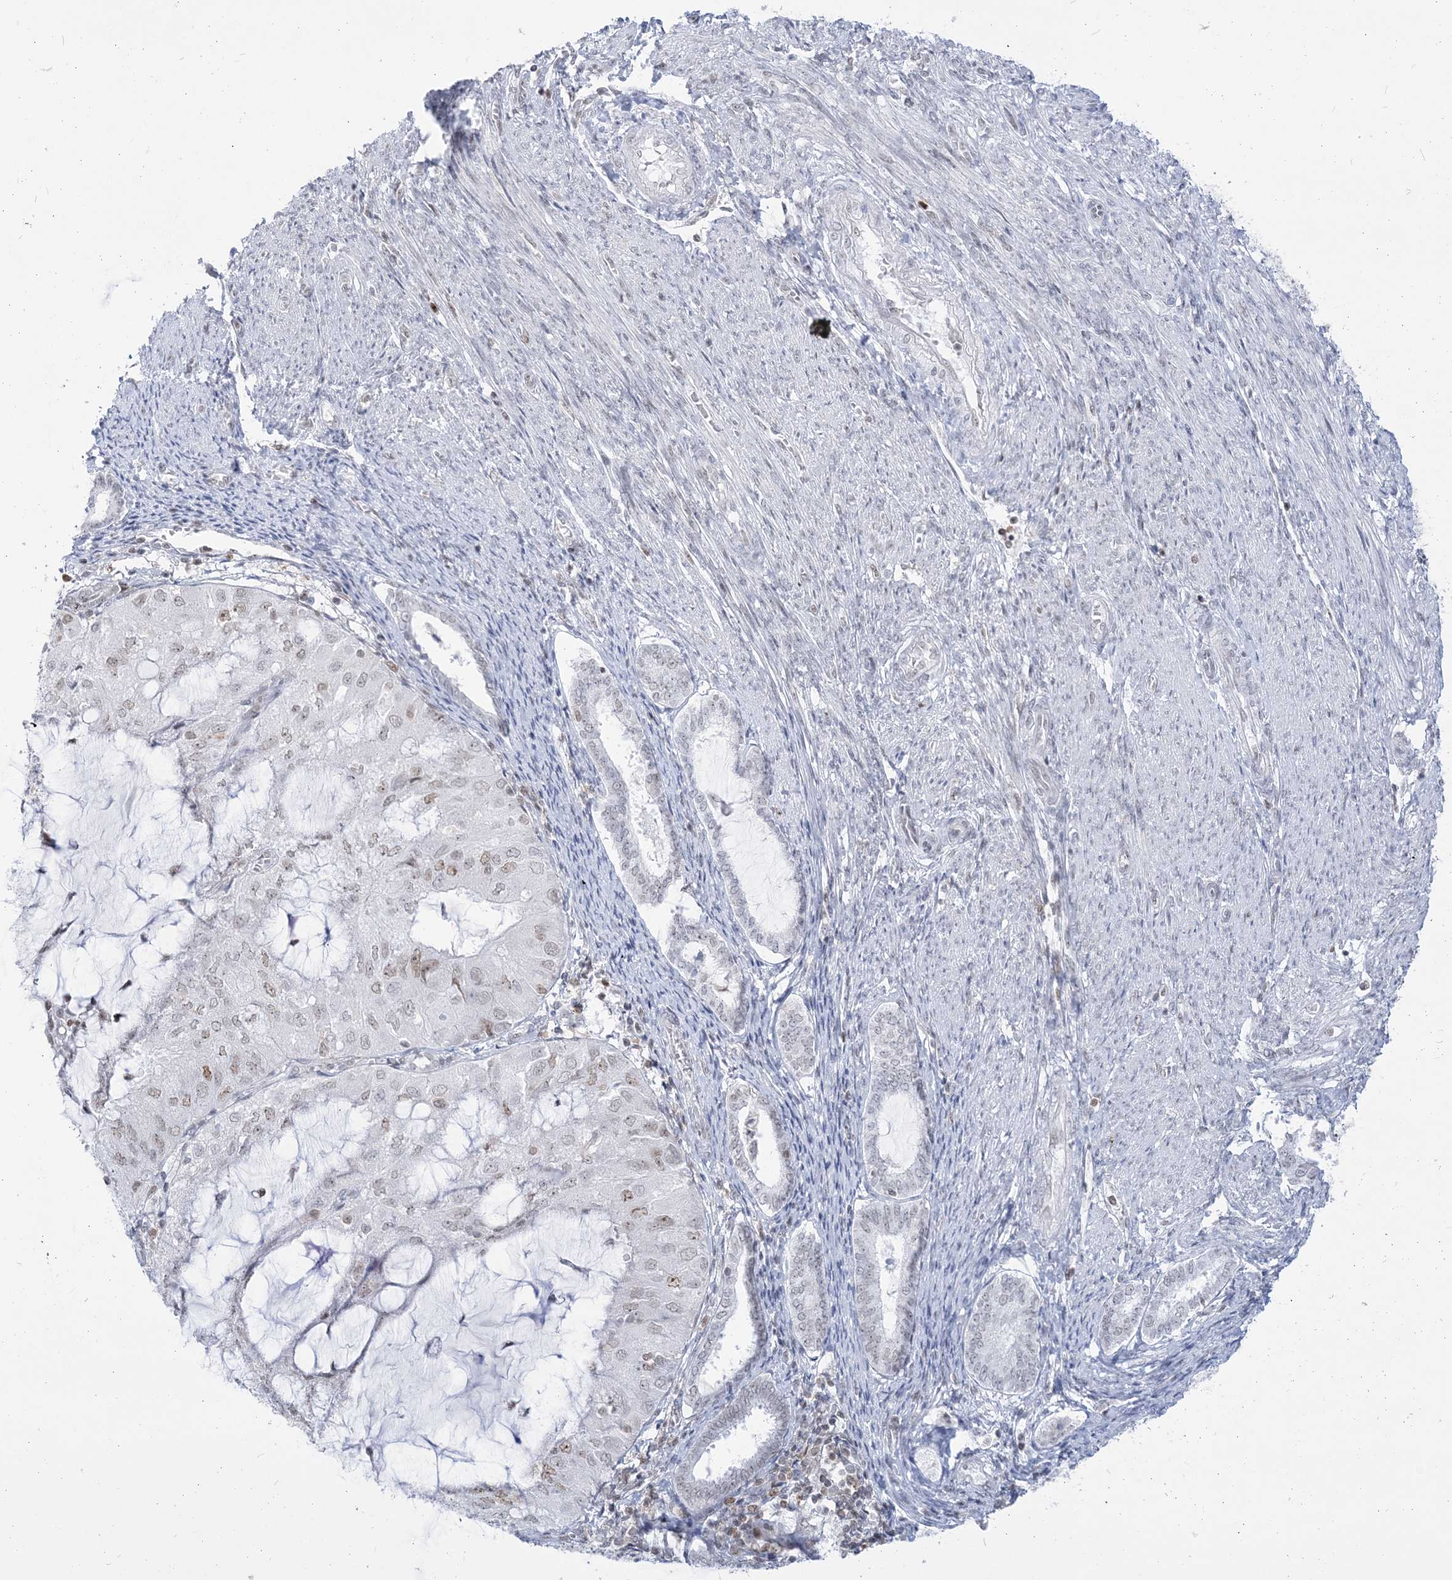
{"staining": {"intensity": "moderate", "quantity": "<25%", "location": "nuclear"}, "tissue": "endometrial cancer", "cell_type": "Tumor cells", "image_type": "cancer", "snomed": [{"axis": "morphology", "description": "Adenocarcinoma, NOS"}, {"axis": "topography", "description": "Endometrium"}], "caption": "Endometrial adenocarcinoma tissue reveals moderate nuclear expression in about <25% of tumor cells", "gene": "DDX21", "patient": {"sex": "female", "age": 81}}